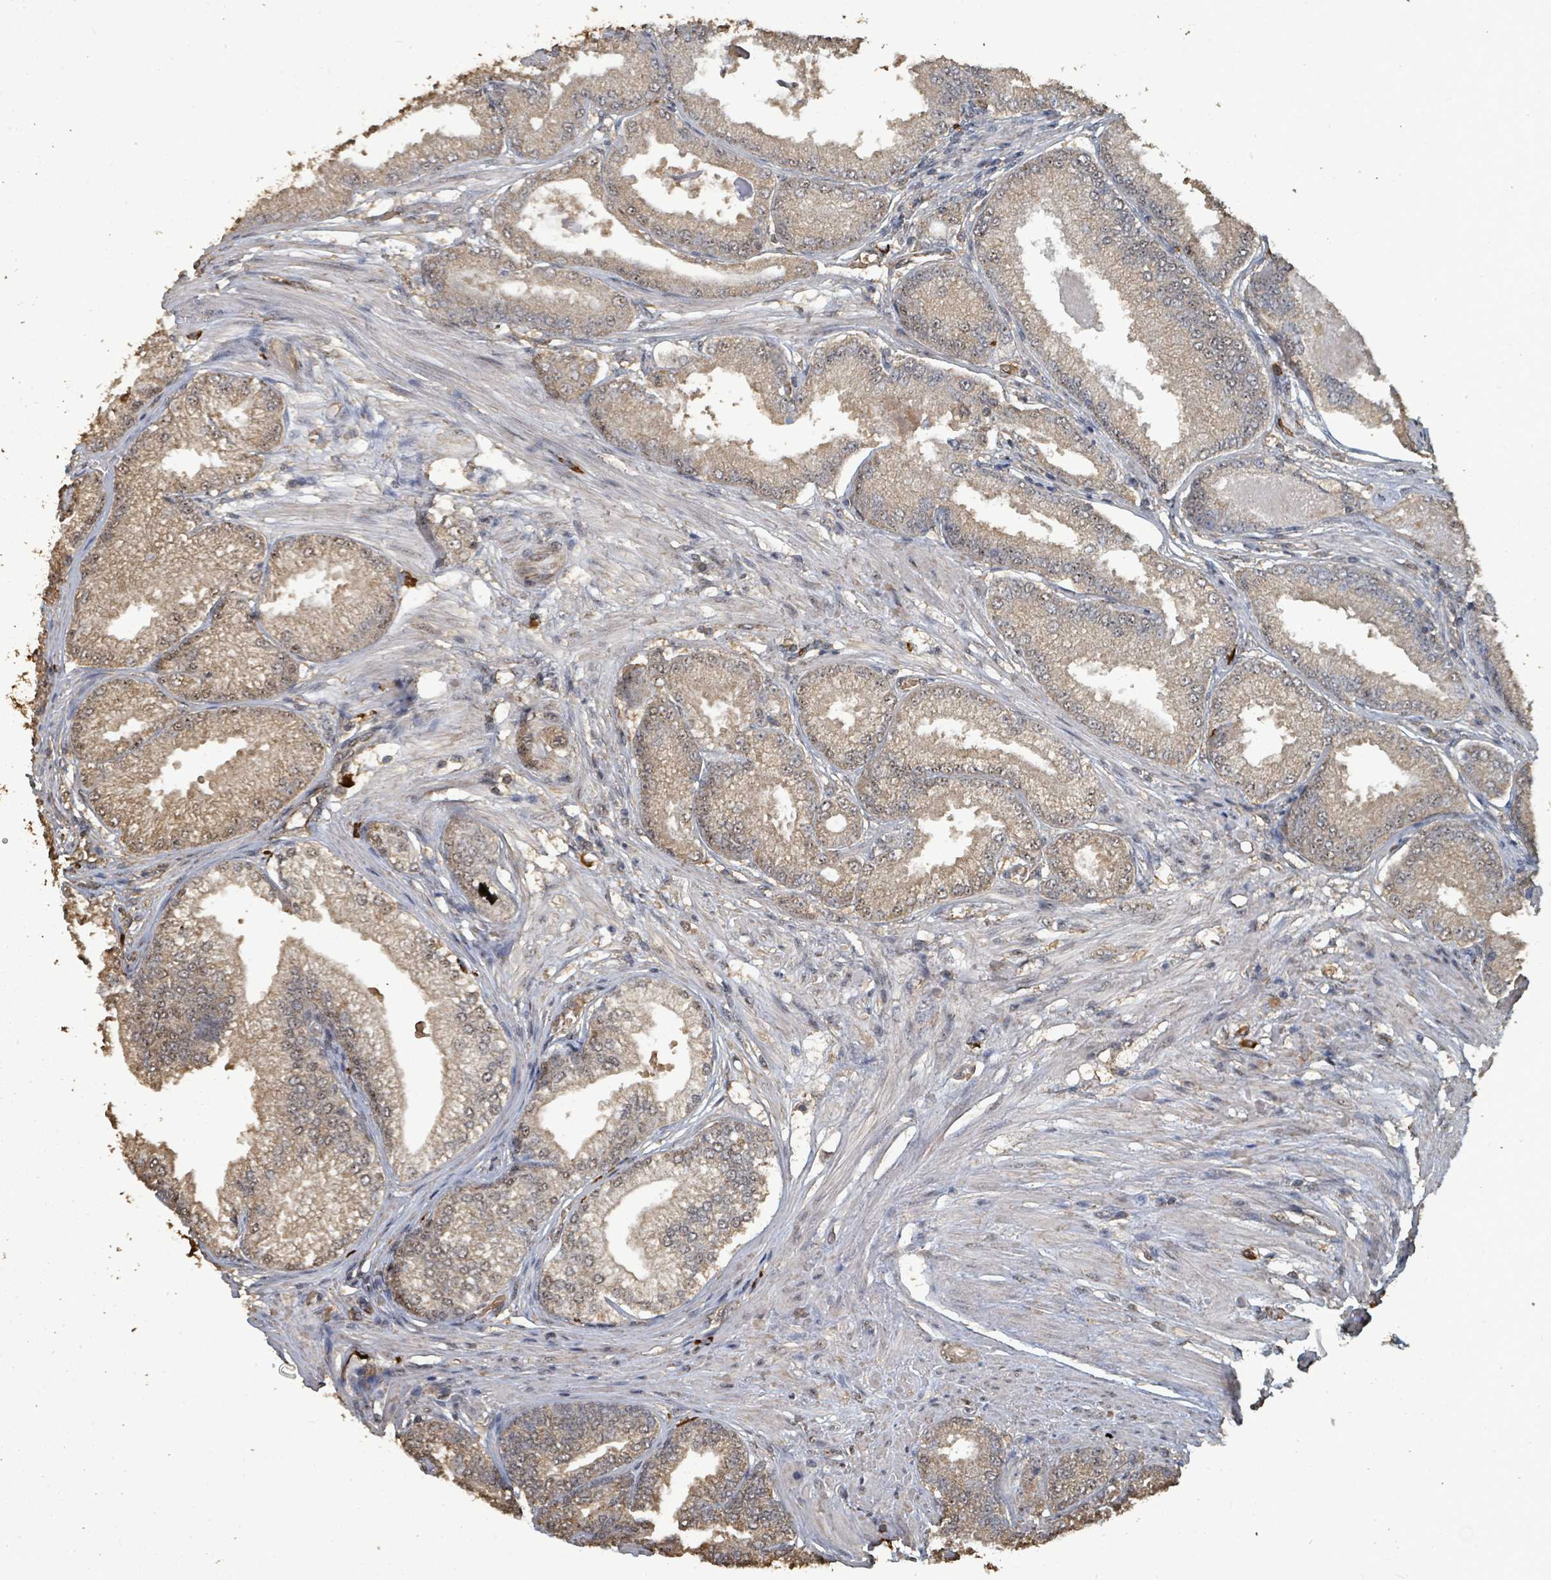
{"staining": {"intensity": "weak", "quantity": ">75%", "location": "cytoplasmic/membranous"}, "tissue": "prostate cancer", "cell_type": "Tumor cells", "image_type": "cancer", "snomed": [{"axis": "morphology", "description": "Adenocarcinoma, High grade"}, {"axis": "topography", "description": "Prostate"}], "caption": "DAB (3,3'-diaminobenzidine) immunohistochemical staining of human prostate cancer (adenocarcinoma (high-grade)) reveals weak cytoplasmic/membranous protein expression in about >75% of tumor cells.", "gene": "C6orf52", "patient": {"sex": "male", "age": 71}}